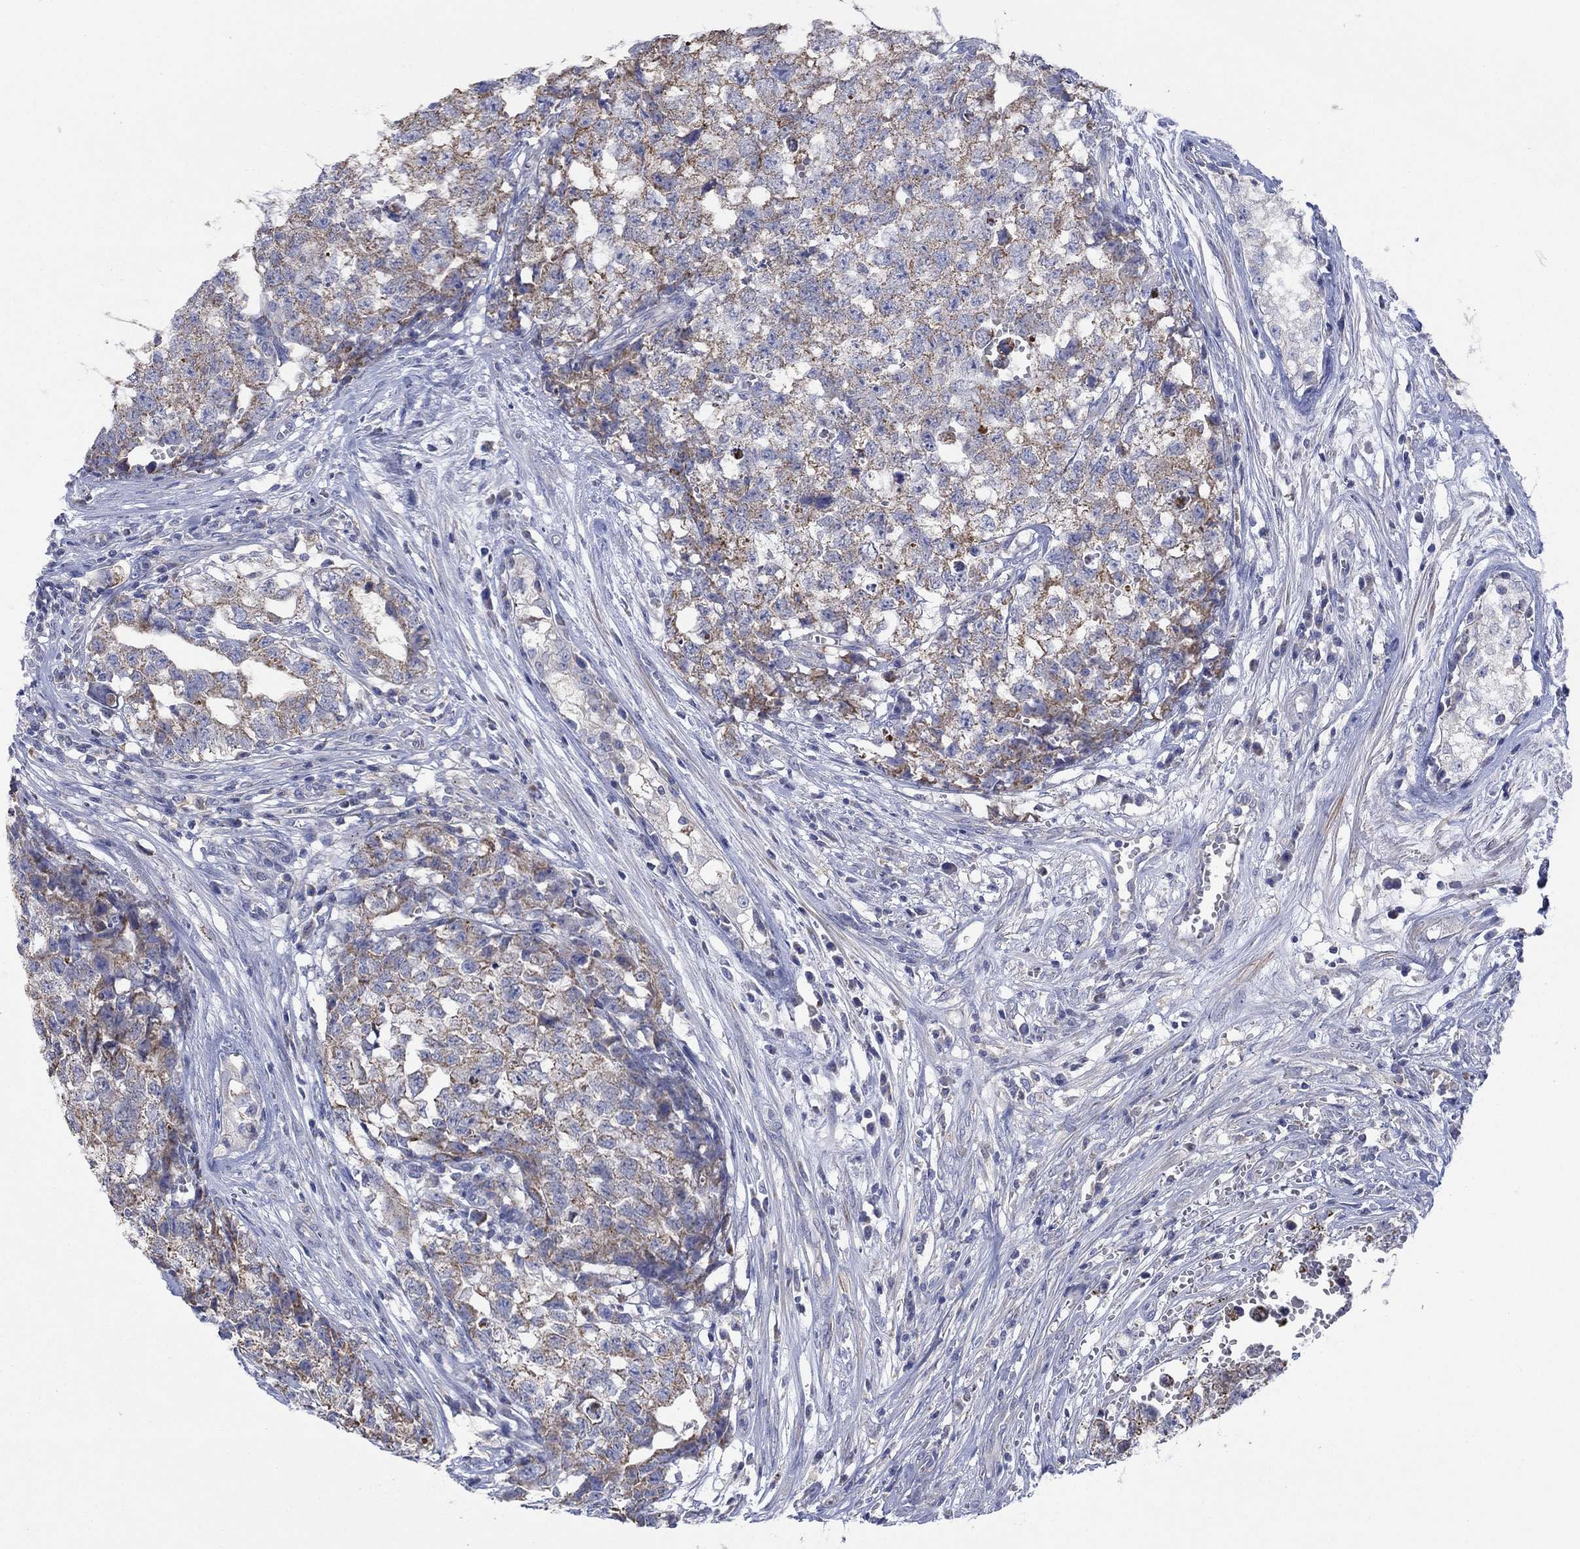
{"staining": {"intensity": "moderate", "quantity": ">75%", "location": "cytoplasmic/membranous"}, "tissue": "testis cancer", "cell_type": "Tumor cells", "image_type": "cancer", "snomed": [{"axis": "morphology", "description": "Seminoma, NOS"}, {"axis": "morphology", "description": "Carcinoma, Embryonal, NOS"}, {"axis": "topography", "description": "Testis"}], "caption": "Immunohistochemistry (IHC) of human seminoma (testis) demonstrates medium levels of moderate cytoplasmic/membranous staining in about >75% of tumor cells. The staining was performed using DAB (3,3'-diaminobenzidine), with brown indicating positive protein expression. Nuclei are stained blue with hematoxylin.", "gene": "CLVS1", "patient": {"sex": "male", "age": 22}}